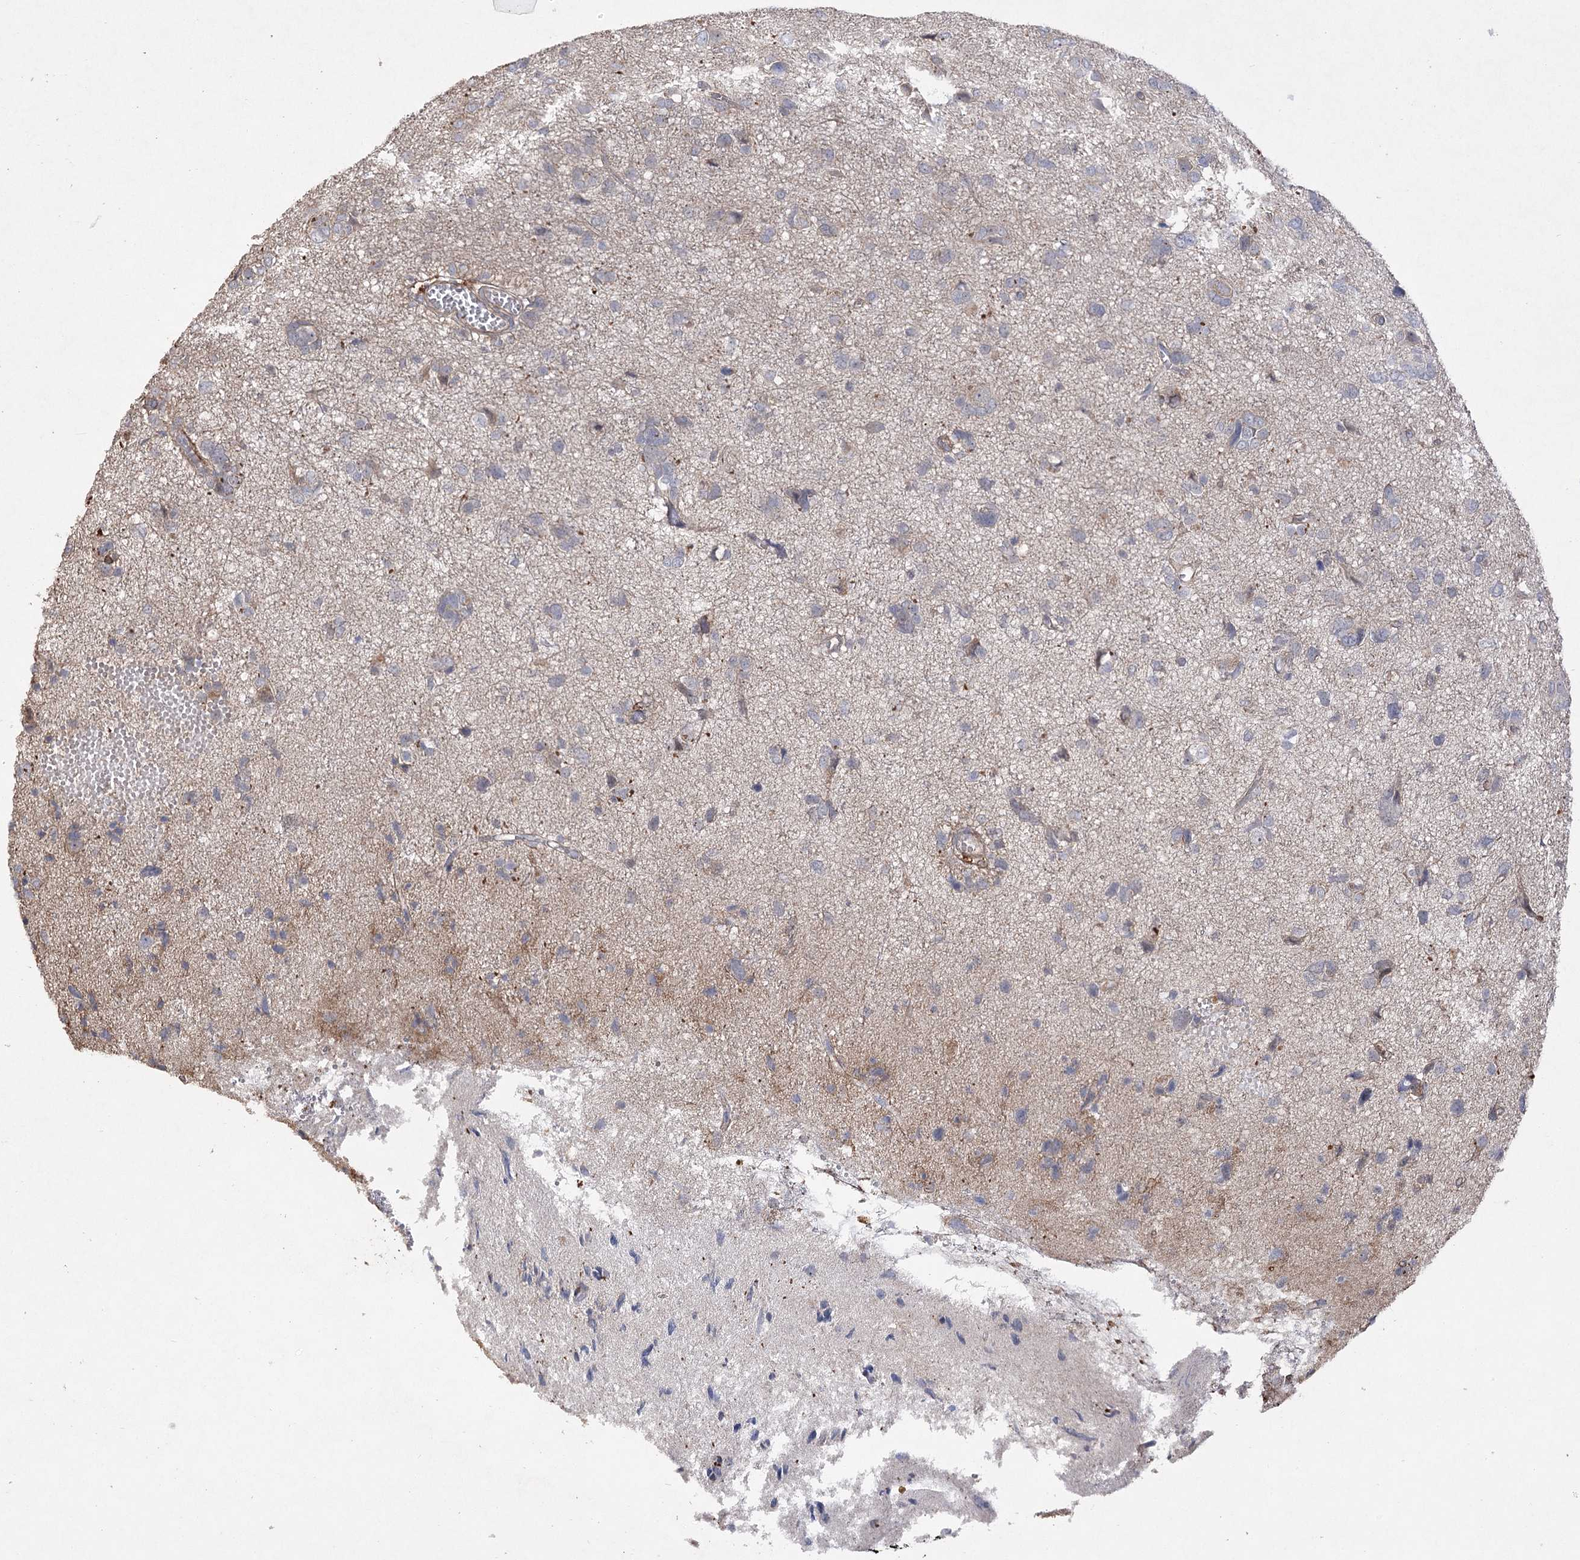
{"staining": {"intensity": "negative", "quantity": "none", "location": "none"}, "tissue": "glioma", "cell_type": "Tumor cells", "image_type": "cancer", "snomed": [{"axis": "morphology", "description": "Glioma, malignant, High grade"}, {"axis": "topography", "description": "Brain"}], "caption": "High power microscopy image of an immunohistochemistry photomicrograph of malignant high-grade glioma, revealing no significant positivity in tumor cells.", "gene": "OBSL1", "patient": {"sex": "female", "age": 59}}